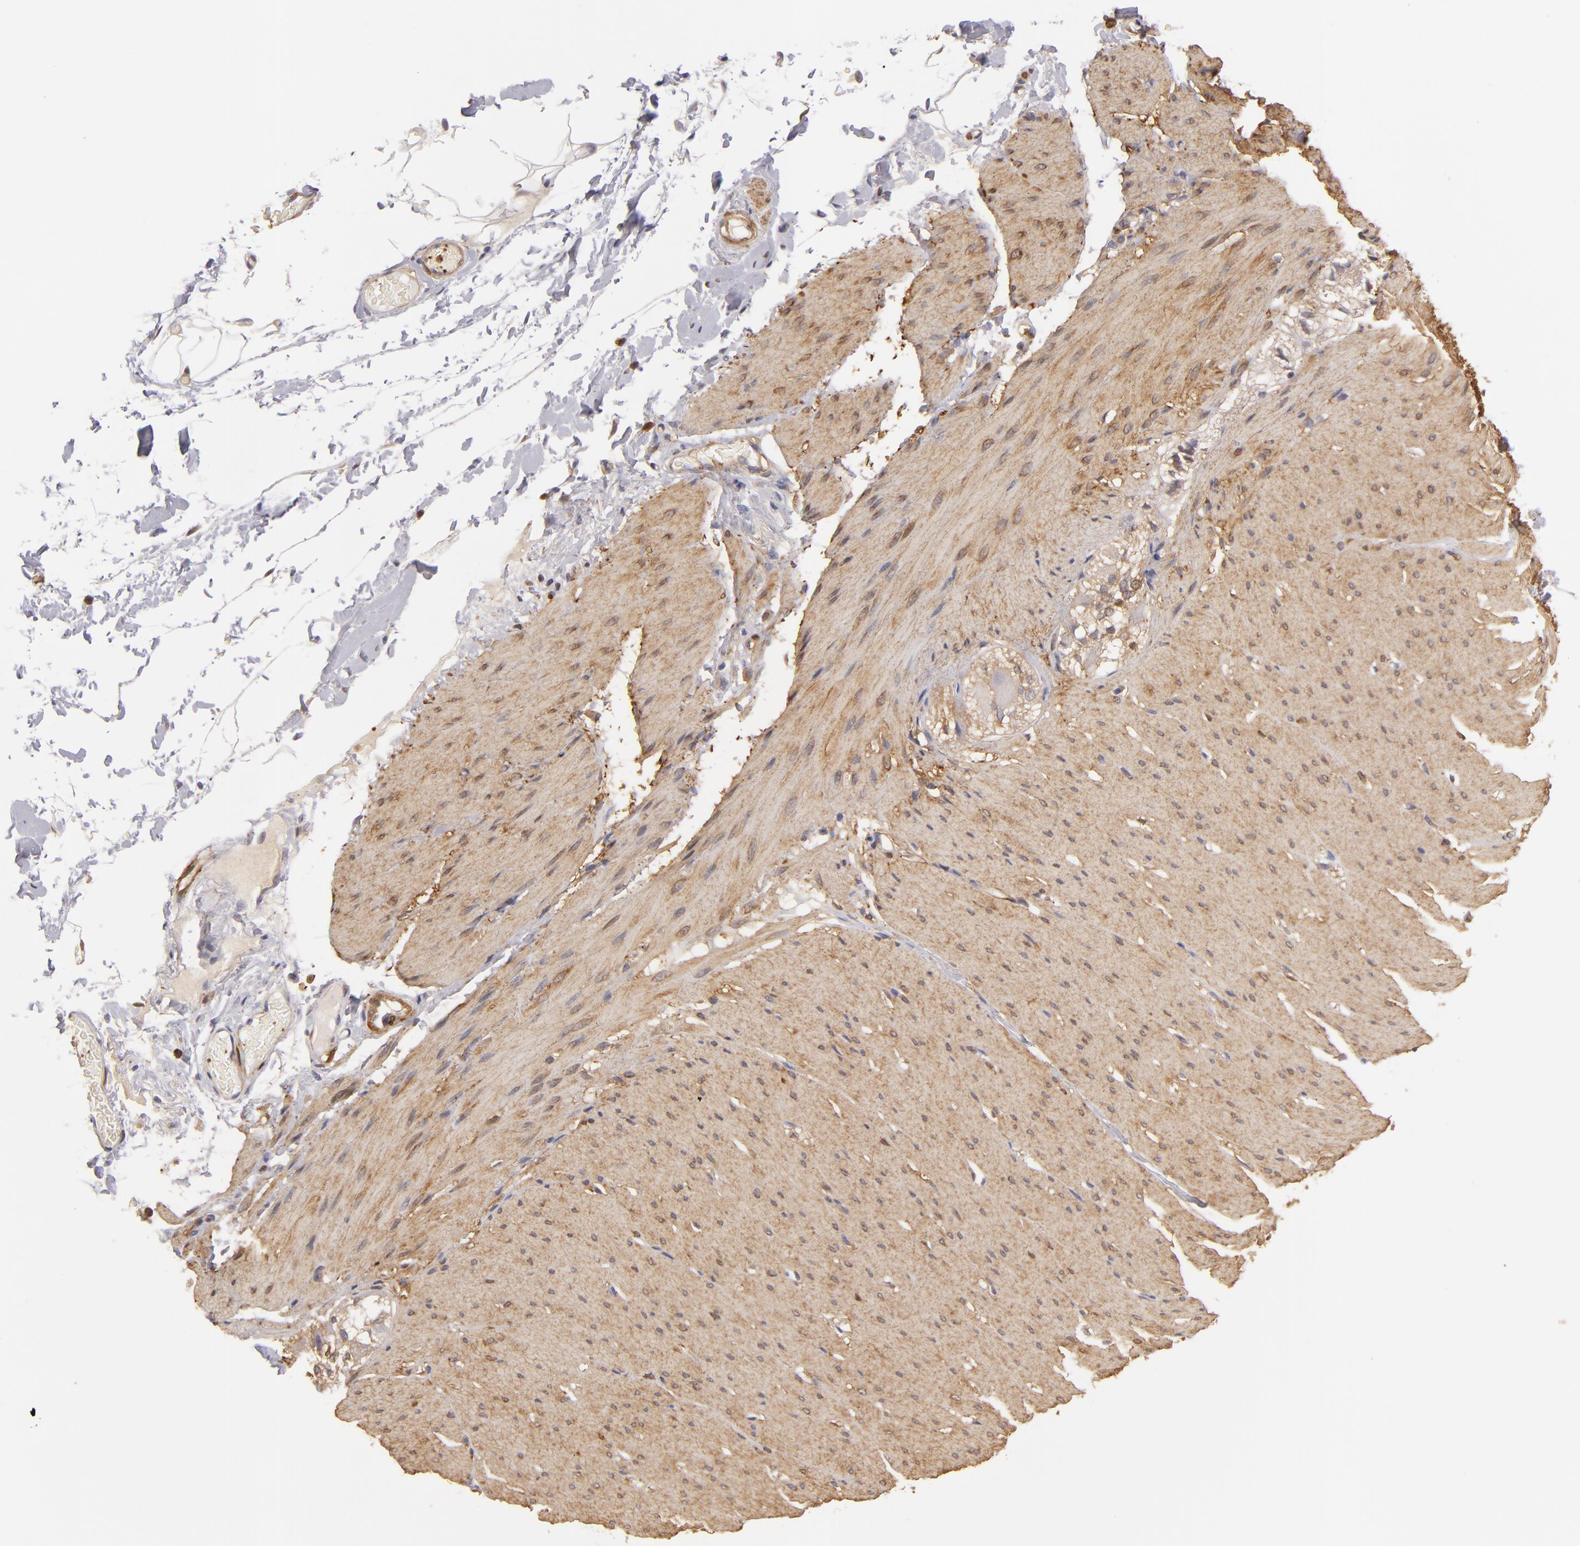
{"staining": {"intensity": "strong", "quantity": ">75%", "location": "cytoplasmic/membranous"}, "tissue": "smooth muscle", "cell_type": "Smooth muscle cells", "image_type": "normal", "snomed": [{"axis": "morphology", "description": "Normal tissue, NOS"}, {"axis": "topography", "description": "Smooth muscle"}, {"axis": "topography", "description": "Colon"}], "caption": "A micrograph showing strong cytoplasmic/membranous staining in about >75% of smooth muscle cells in unremarkable smooth muscle, as visualized by brown immunohistochemical staining.", "gene": "VCL", "patient": {"sex": "male", "age": 67}}